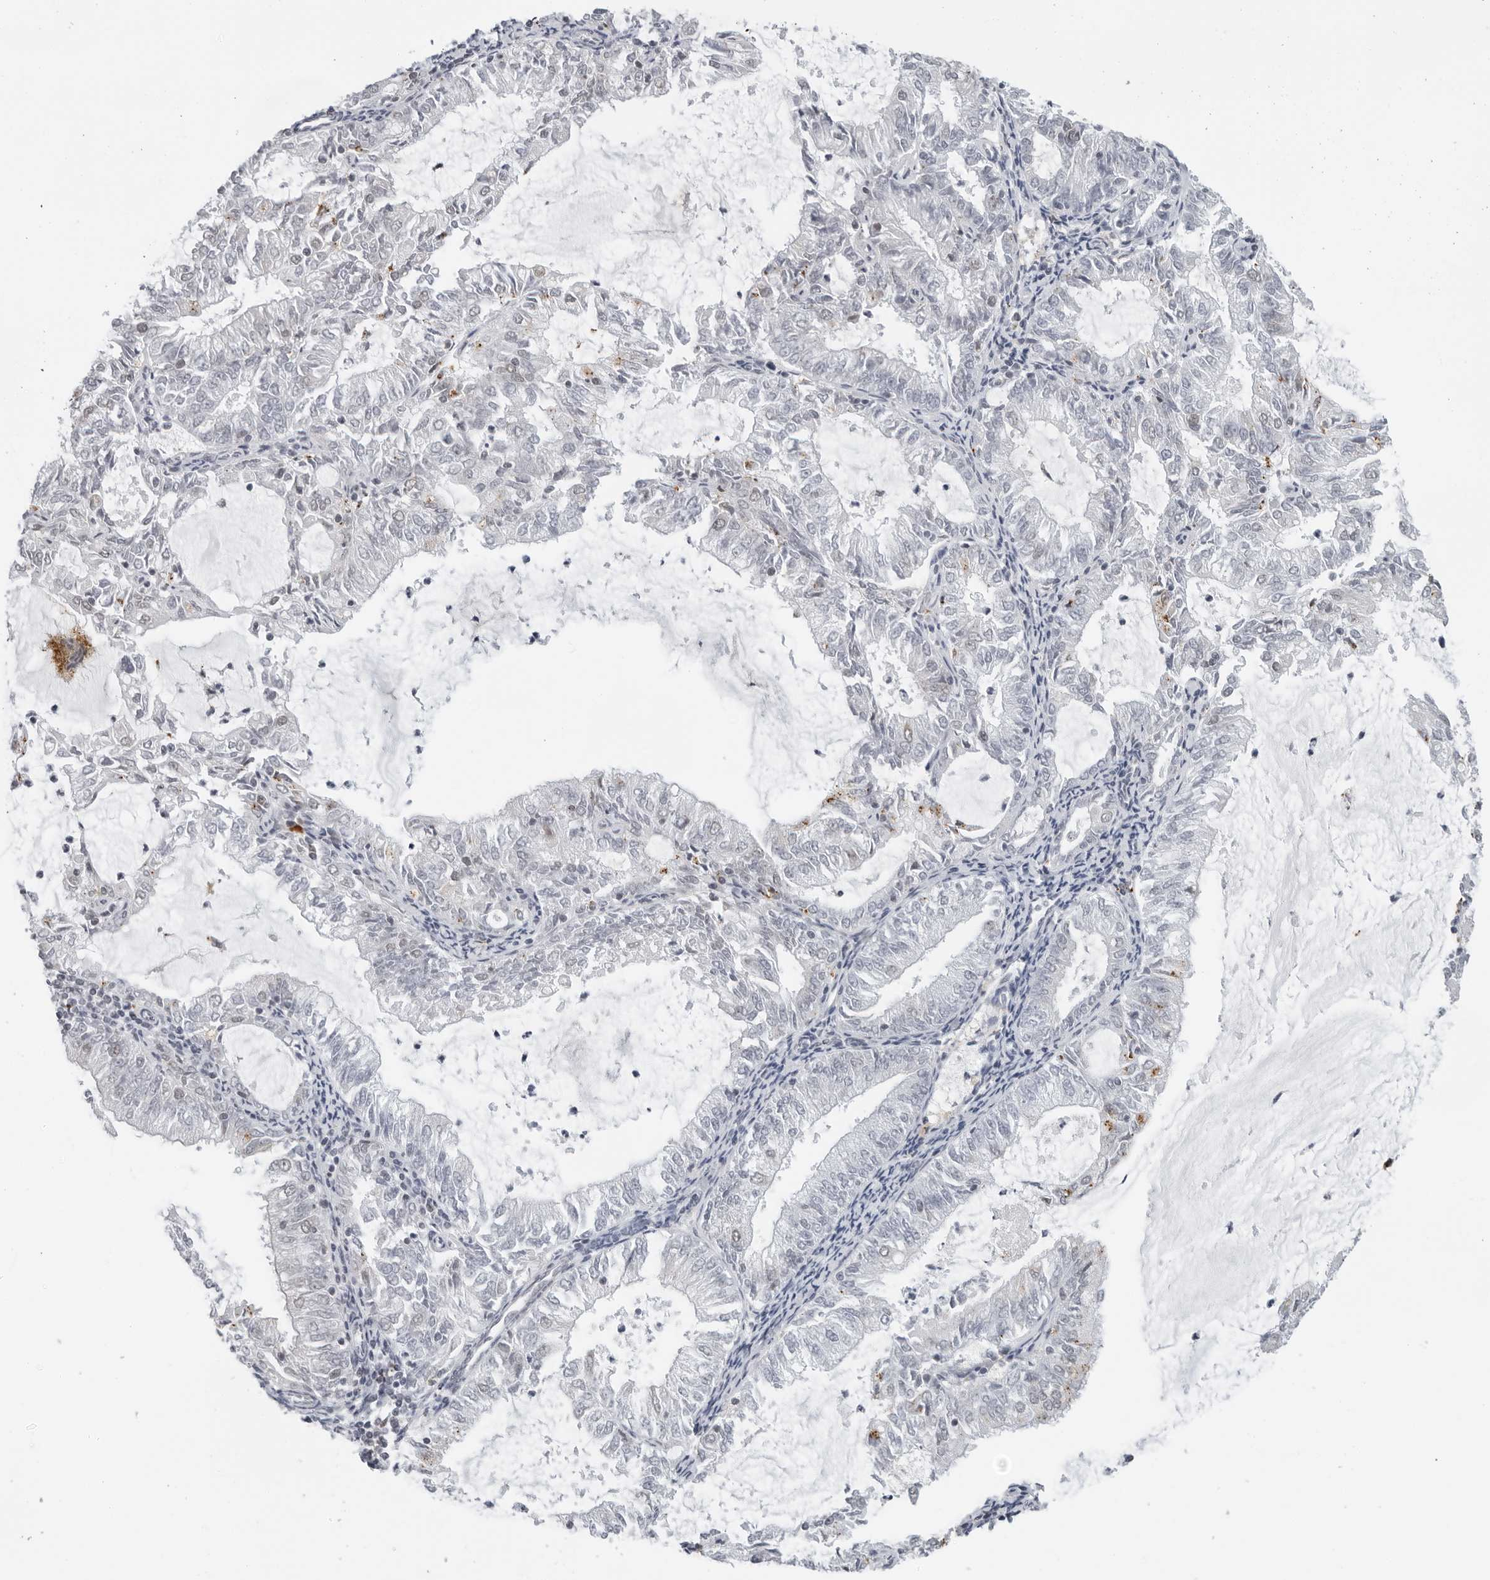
{"staining": {"intensity": "weak", "quantity": "<25%", "location": "cytoplasmic/membranous"}, "tissue": "endometrial cancer", "cell_type": "Tumor cells", "image_type": "cancer", "snomed": [{"axis": "morphology", "description": "Adenocarcinoma, NOS"}, {"axis": "topography", "description": "Endometrium"}], "caption": "Immunohistochemical staining of endometrial cancer exhibits no significant staining in tumor cells.", "gene": "TOX4", "patient": {"sex": "female", "age": 57}}